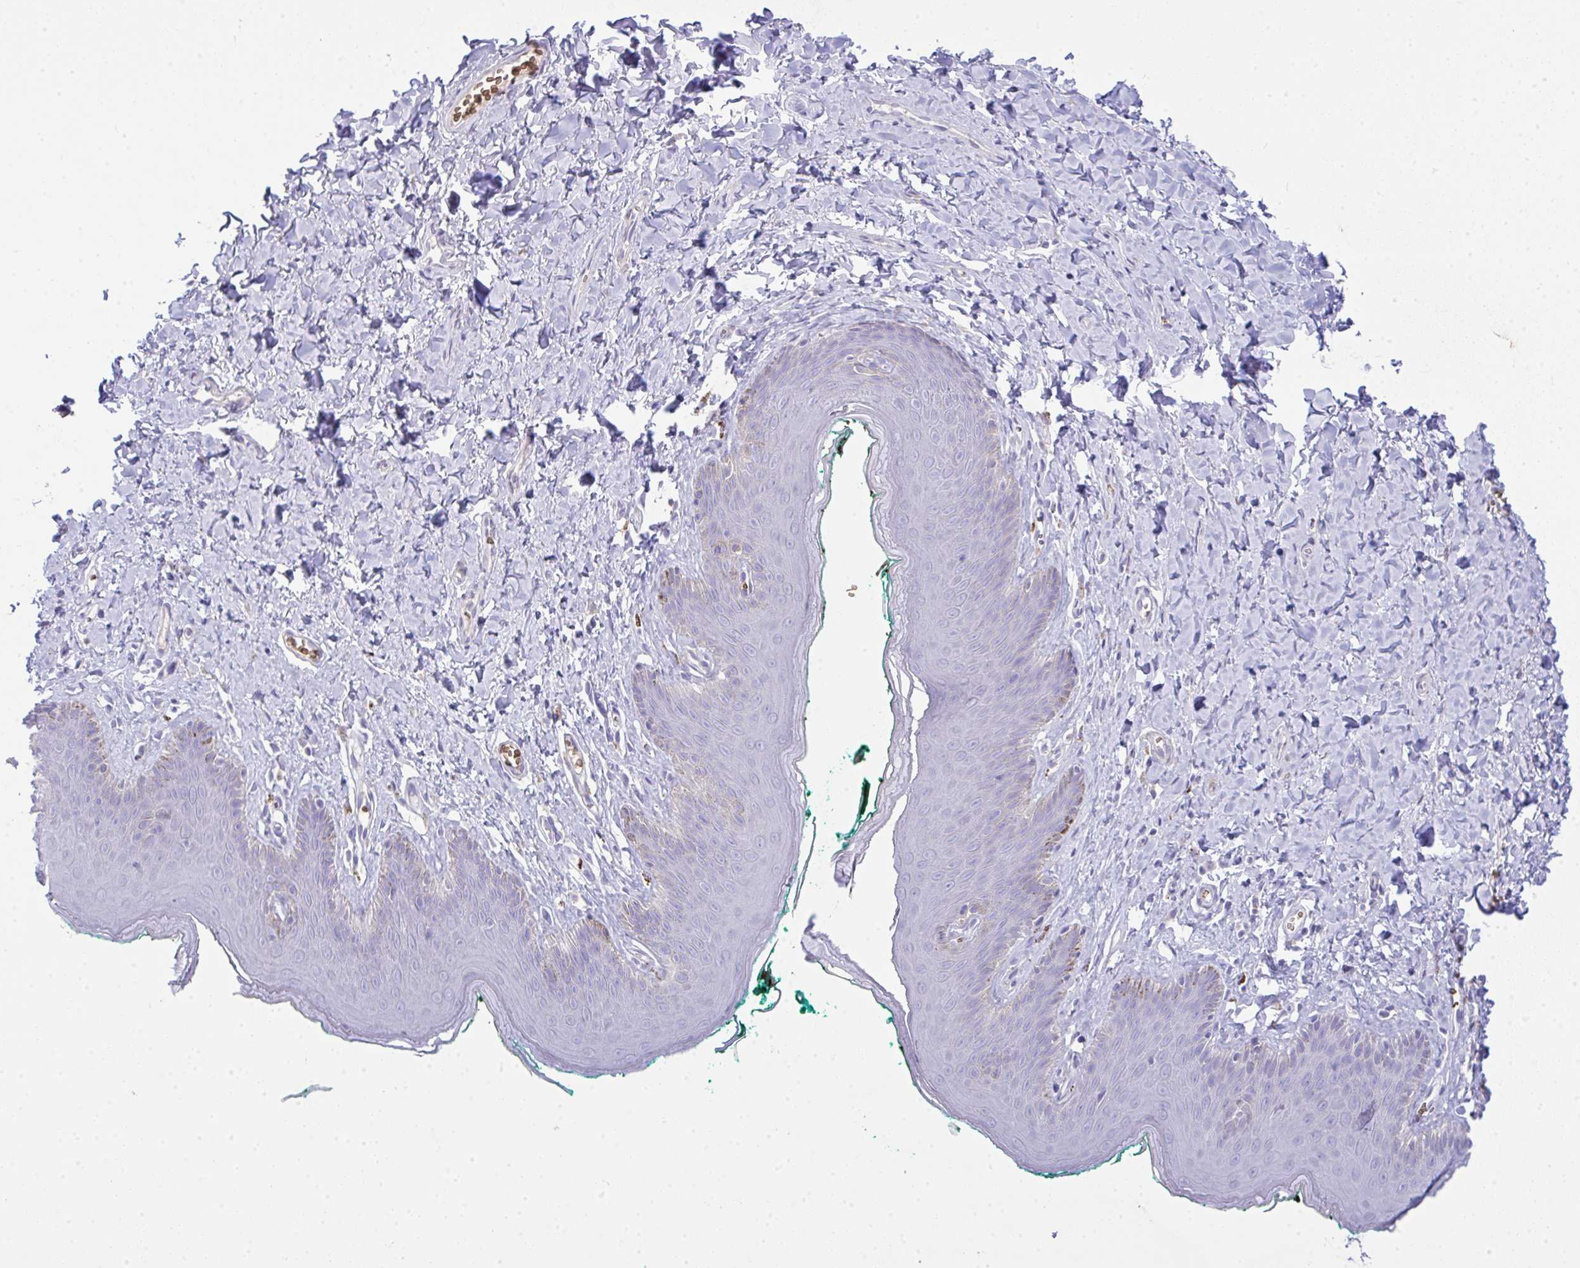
{"staining": {"intensity": "negative", "quantity": "none", "location": "none"}, "tissue": "skin", "cell_type": "Epidermal cells", "image_type": "normal", "snomed": [{"axis": "morphology", "description": "Normal tissue, NOS"}, {"axis": "topography", "description": "Vulva"}, {"axis": "topography", "description": "Peripheral nerve tissue"}], "caption": "This is an immunohistochemistry photomicrograph of benign human skin. There is no positivity in epidermal cells.", "gene": "SPTB", "patient": {"sex": "female", "age": 66}}